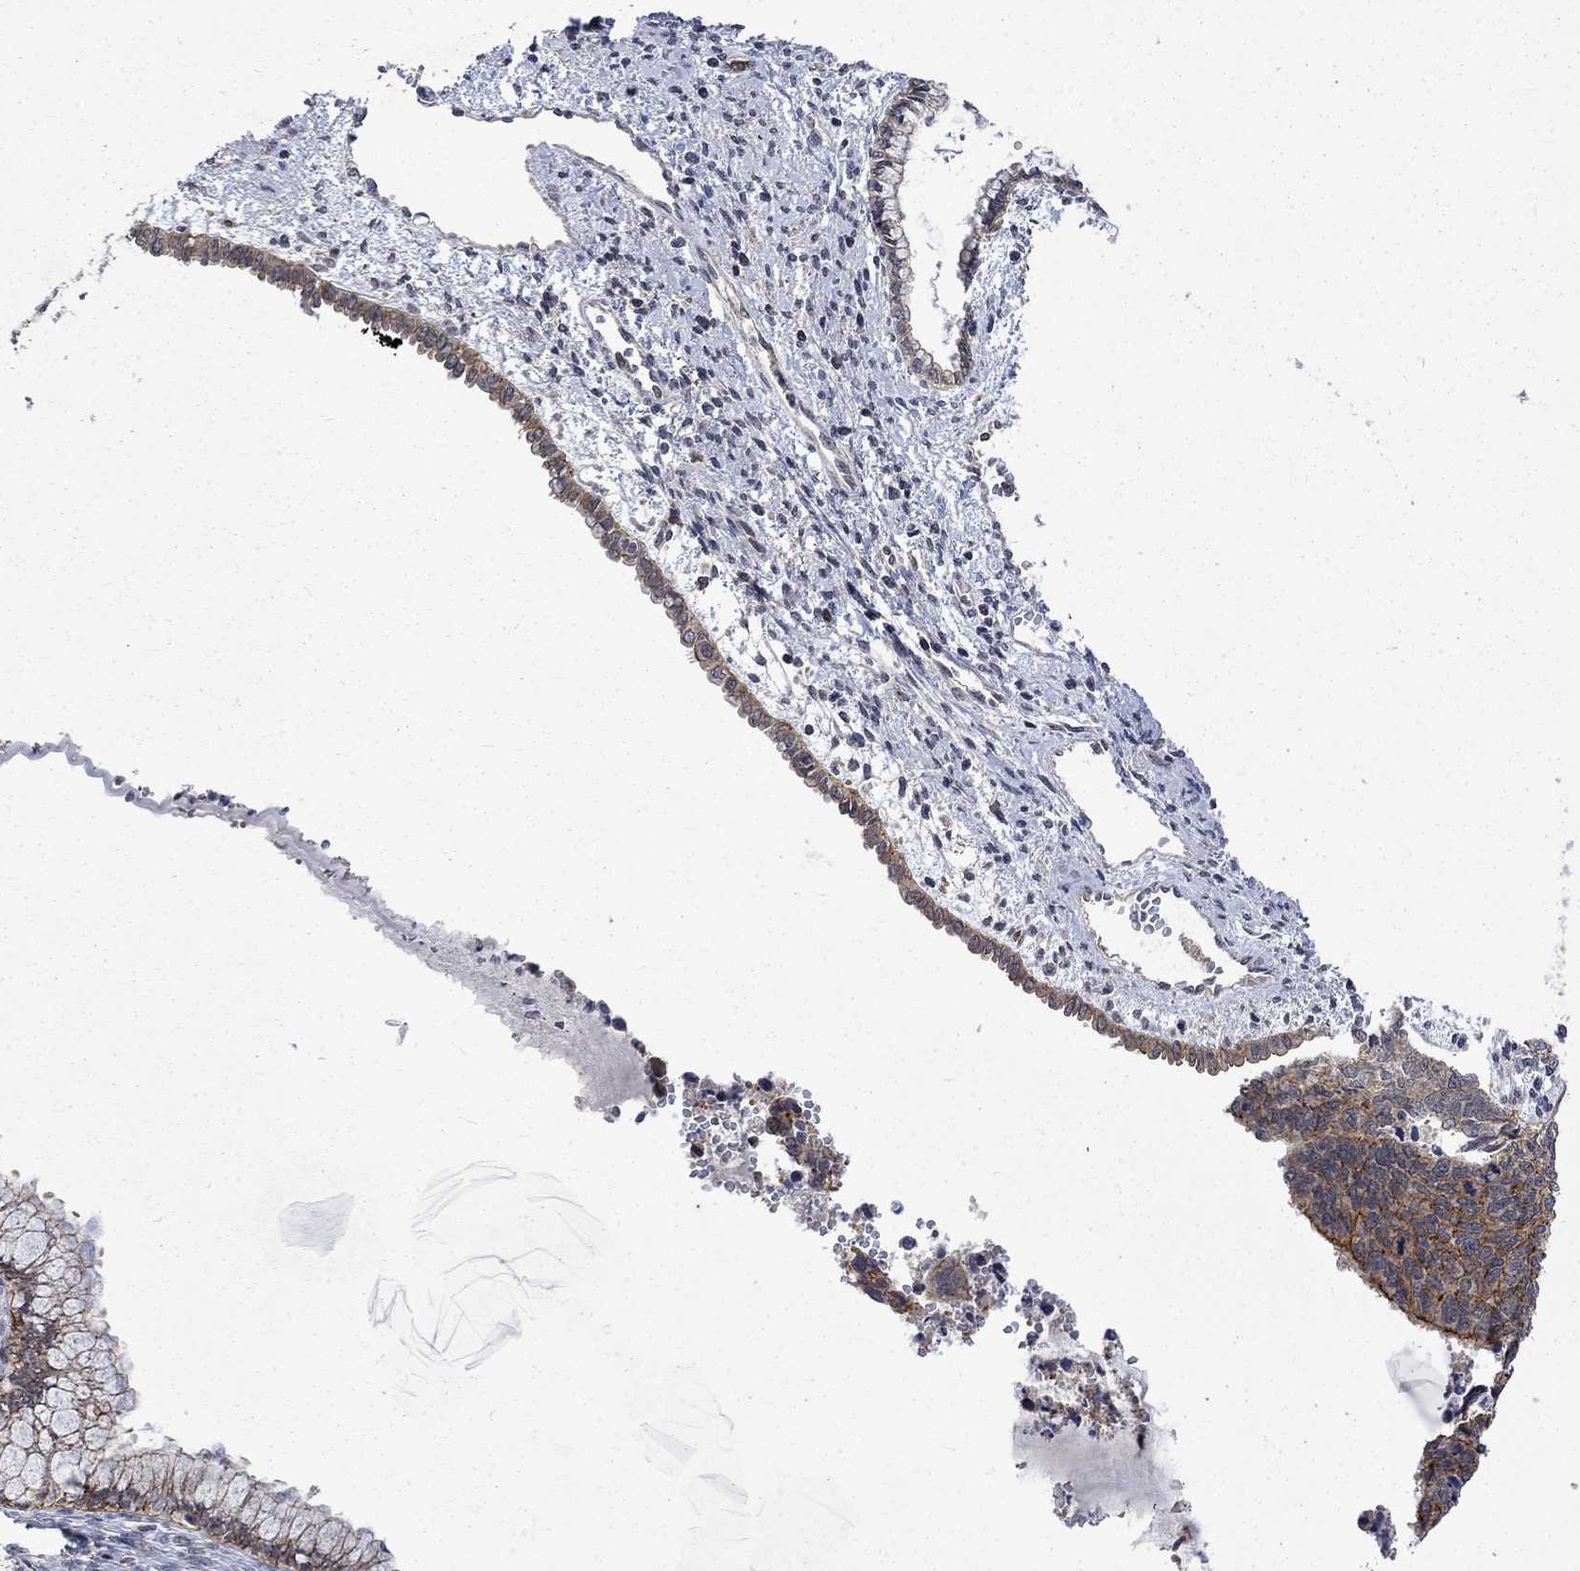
{"staining": {"intensity": "moderate", "quantity": "25%-75%", "location": "cytoplasmic/membranous"}, "tissue": "cervical cancer", "cell_type": "Tumor cells", "image_type": "cancer", "snomed": [{"axis": "morphology", "description": "Squamous cell carcinoma, NOS"}, {"axis": "topography", "description": "Cervix"}], "caption": "A photomicrograph showing moderate cytoplasmic/membranous positivity in about 25%-75% of tumor cells in cervical cancer (squamous cell carcinoma), as visualized by brown immunohistochemical staining.", "gene": "PPP1R9A", "patient": {"sex": "female", "age": 63}}